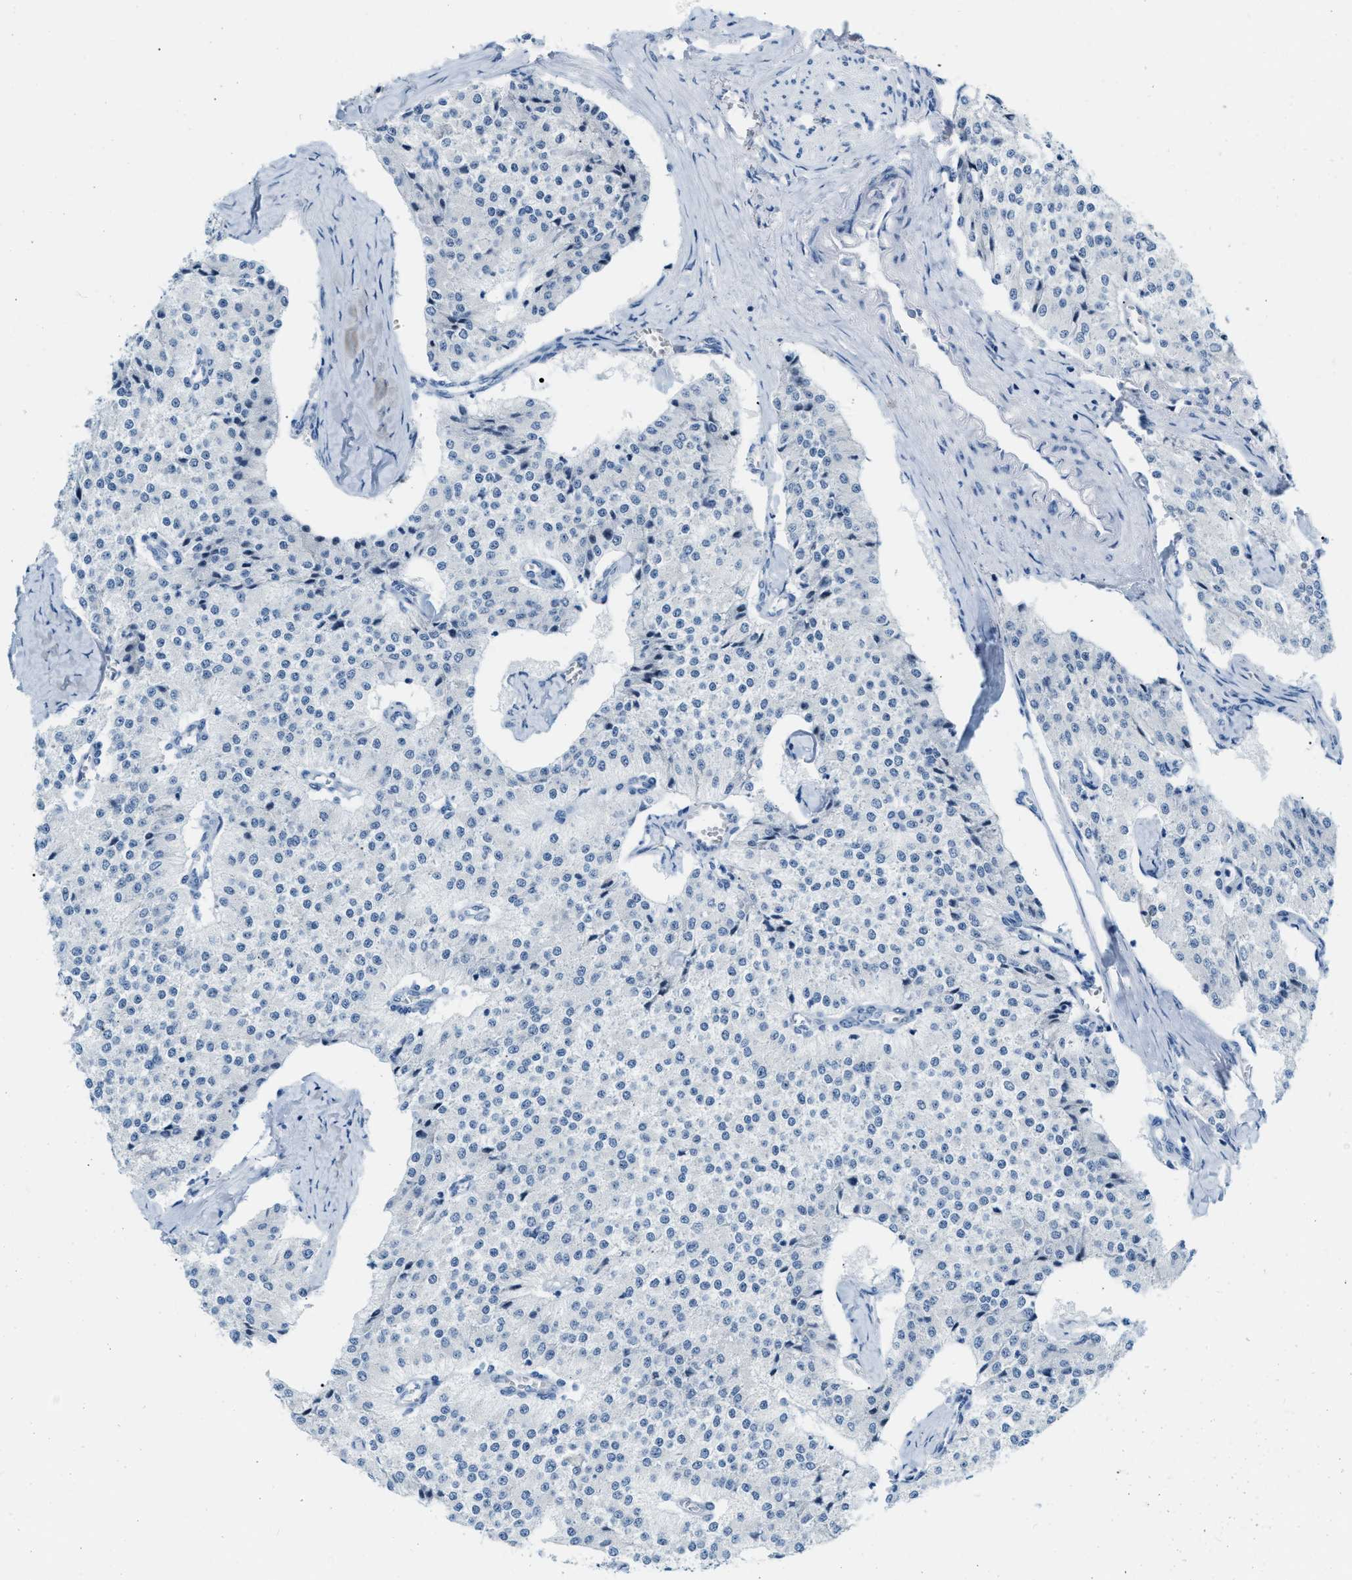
{"staining": {"intensity": "negative", "quantity": "none", "location": "none"}, "tissue": "carcinoid", "cell_type": "Tumor cells", "image_type": "cancer", "snomed": [{"axis": "morphology", "description": "Carcinoid, malignant, NOS"}, {"axis": "topography", "description": "Colon"}], "caption": "The IHC photomicrograph has no significant positivity in tumor cells of carcinoid tissue. (Immunohistochemistry, brightfield microscopy, high magnification).", "gene": "PHRF1", "patient": {"sex": "female", "age": 52}}